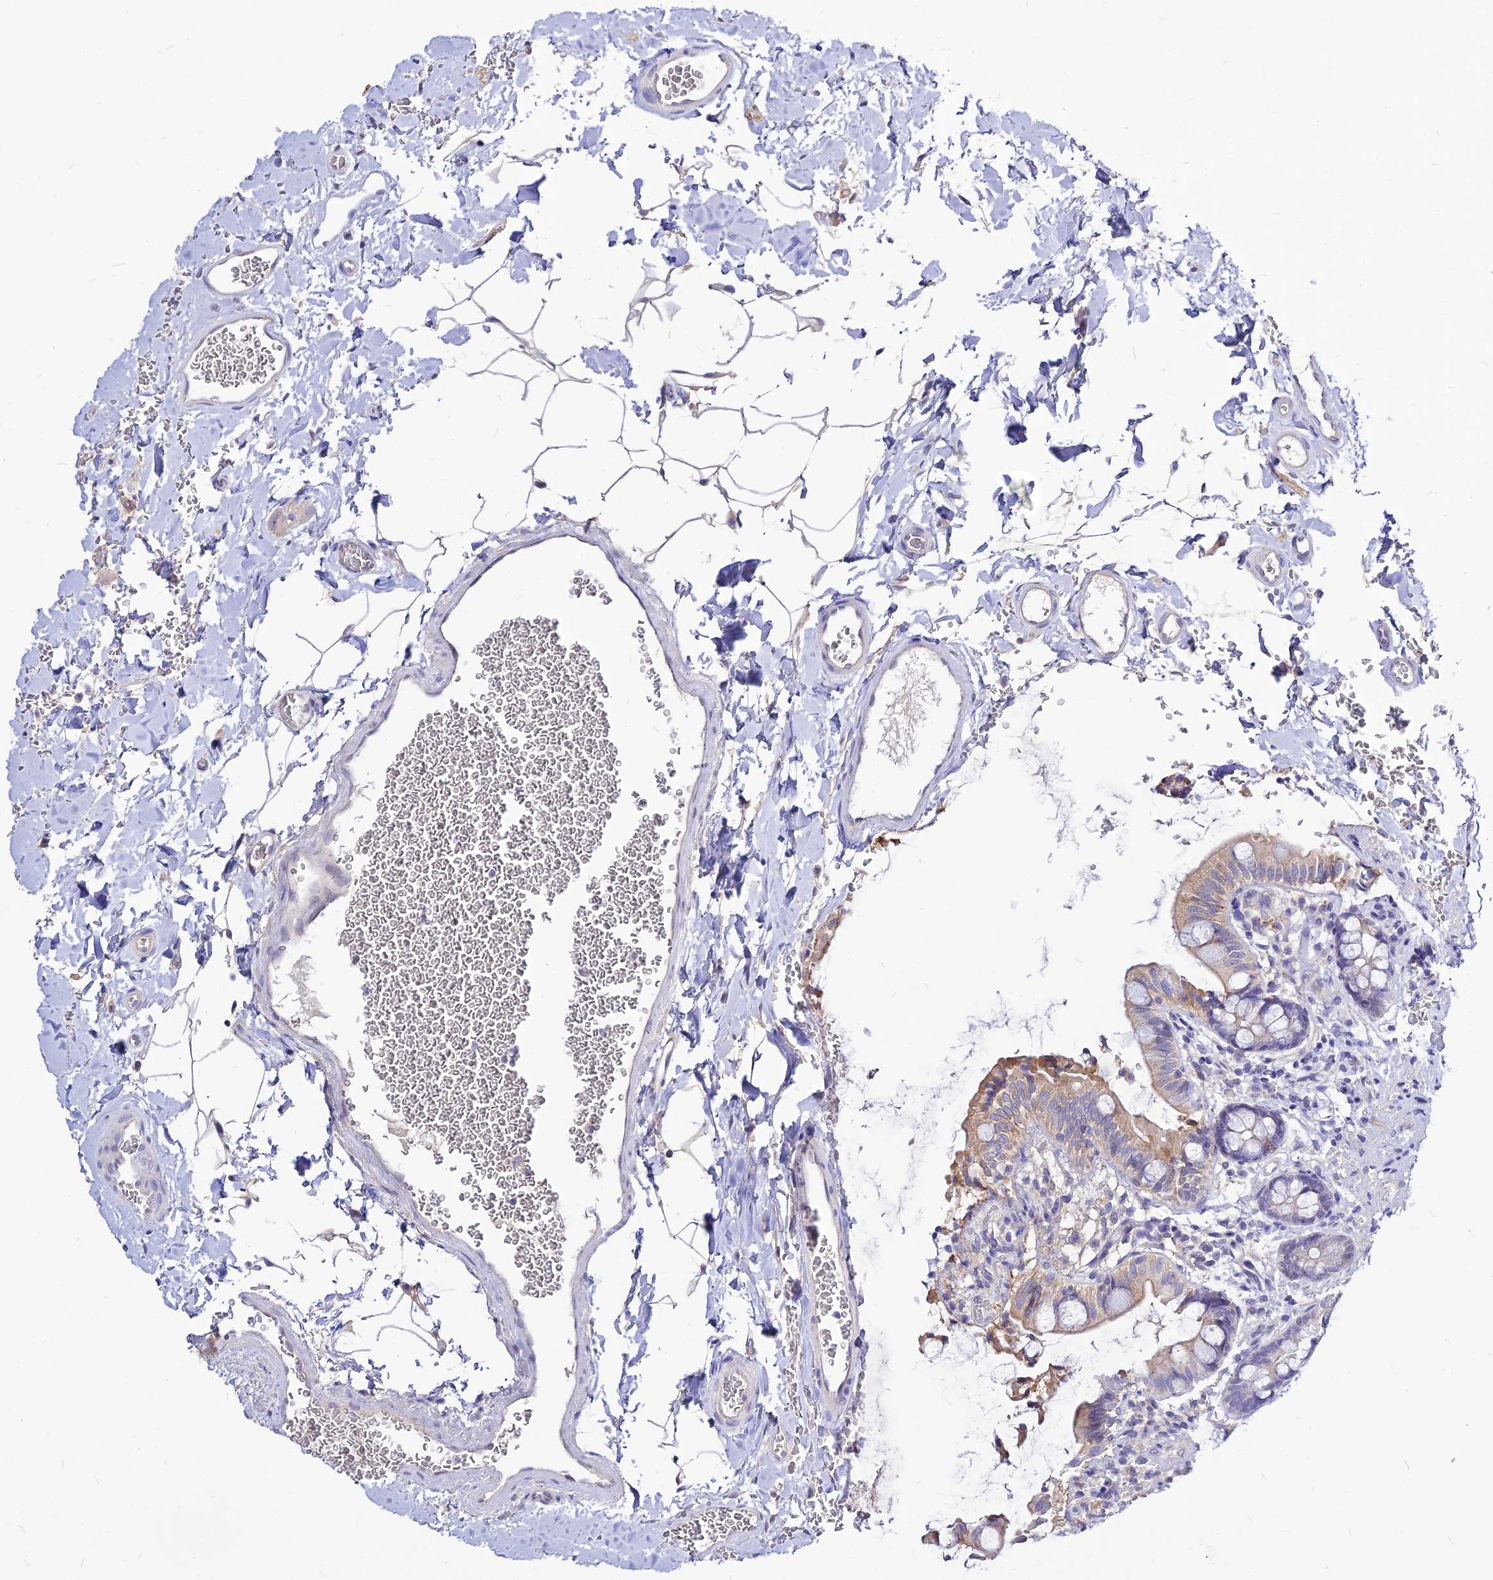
{"staining": {"intensity": "moderate", "quantity": "<25%", "location": "cytoplasmic/membranous"}, "tissue": "small intestine", "cell_type": "Glandular cells", "image_type": "normal", "snomed": [{"axis": "morphology", "description": "Normal tissue, NOS"}, {"axis": "topography", "description": "Small intestine"}], "caption": "Small intestine stained for a protein exhibits moderate cytoplasmic/membranous positivity in glandular cells.", "gene": "CZIB", "patient": {"sex": "male", "age": 52}}